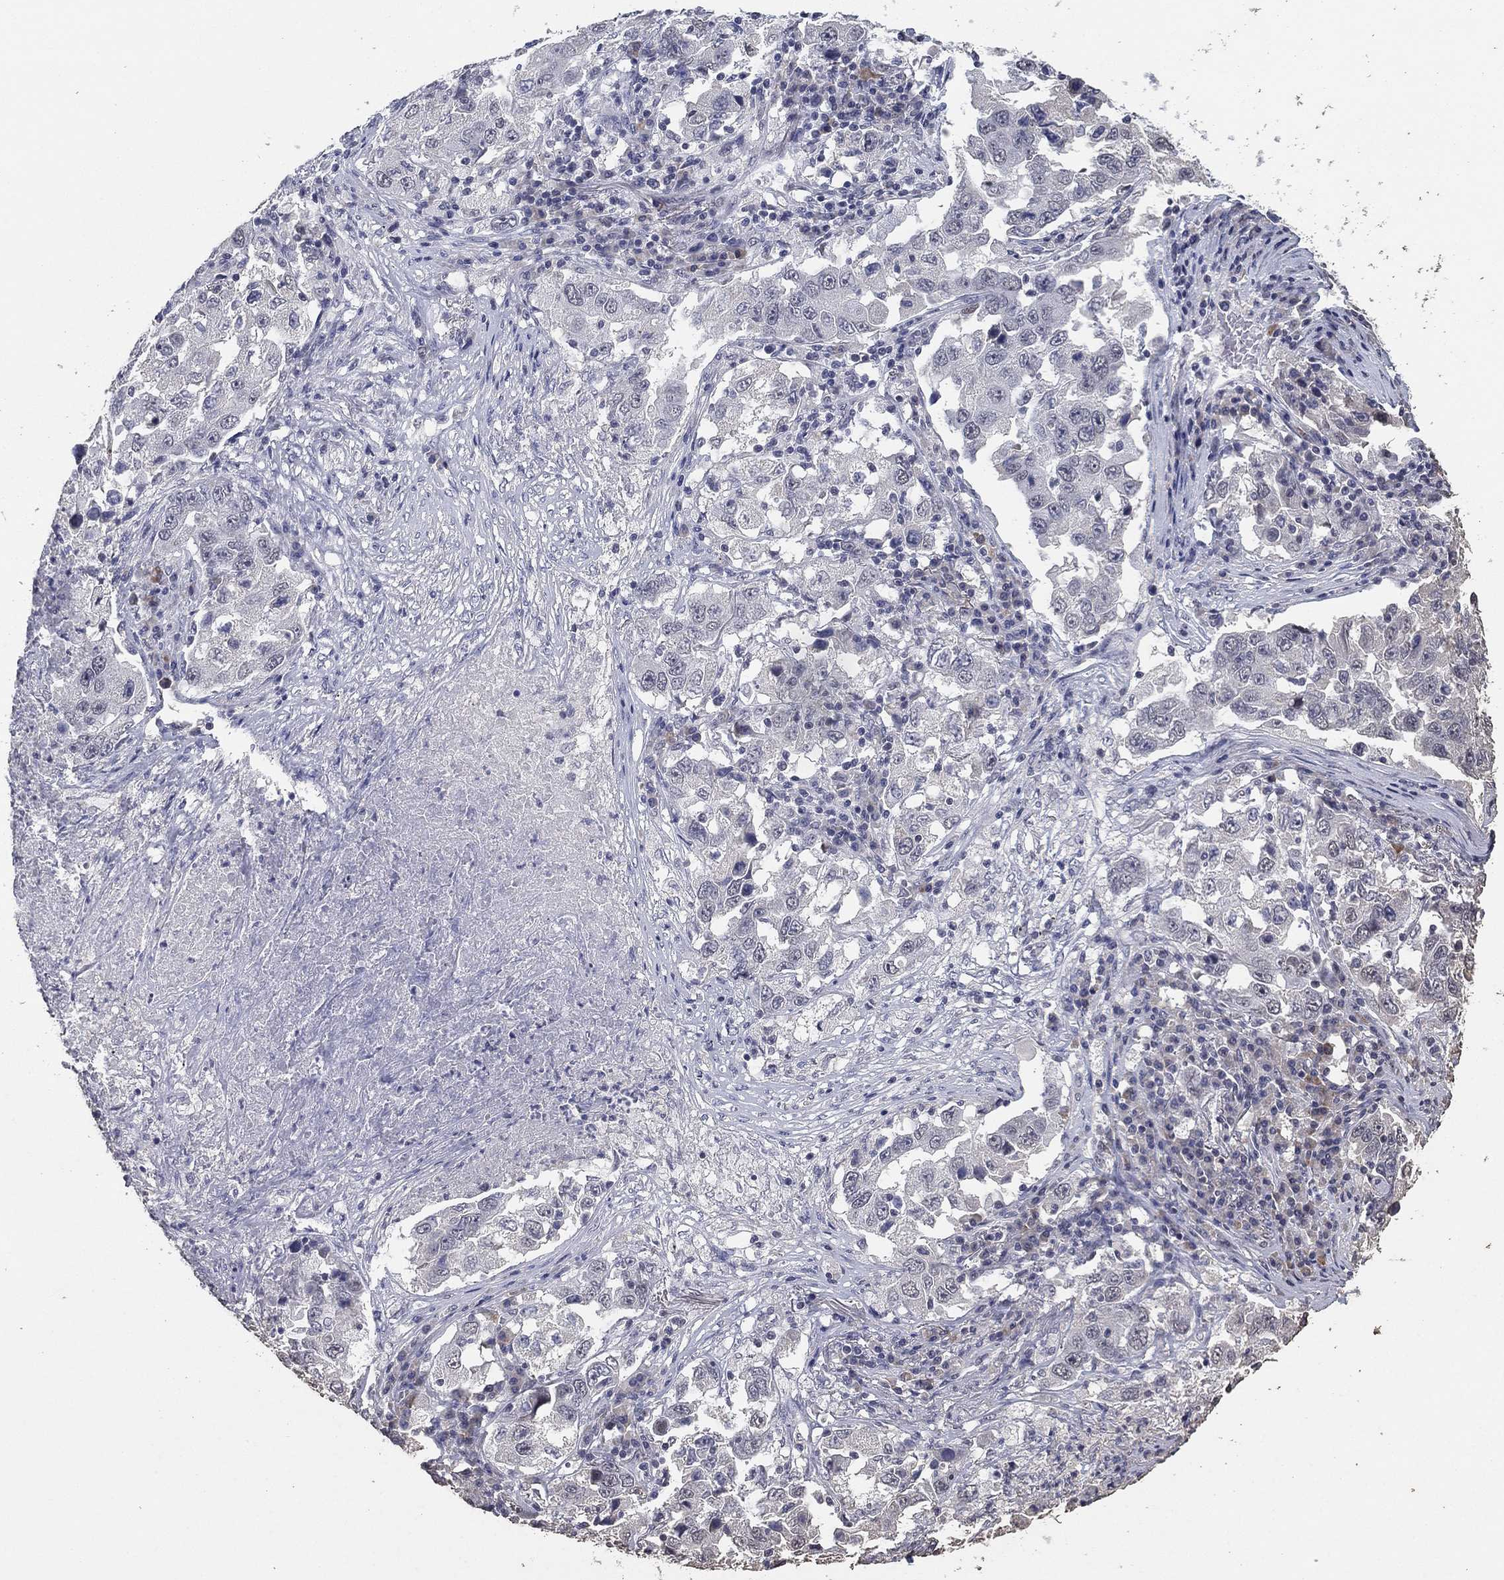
{"staining": {"intensity": "negative", "quantity": "none", "location": "none"}, "tissue": "lung cancer", "cell_type": "Tumor cells", "image_type": "cancer", "snomed": [{"axis": "morphology", "description": "Adenocarcinoma, NOS"}, {"axis": "topography", "description": "Lung"}], "caption": "Human lung cancer (adenocarcinoma) stained for a protein using IHC exhibits no expression in tumor cells.", "gene": "DSG1", "patient": {"sex": "male", "age": 73}}